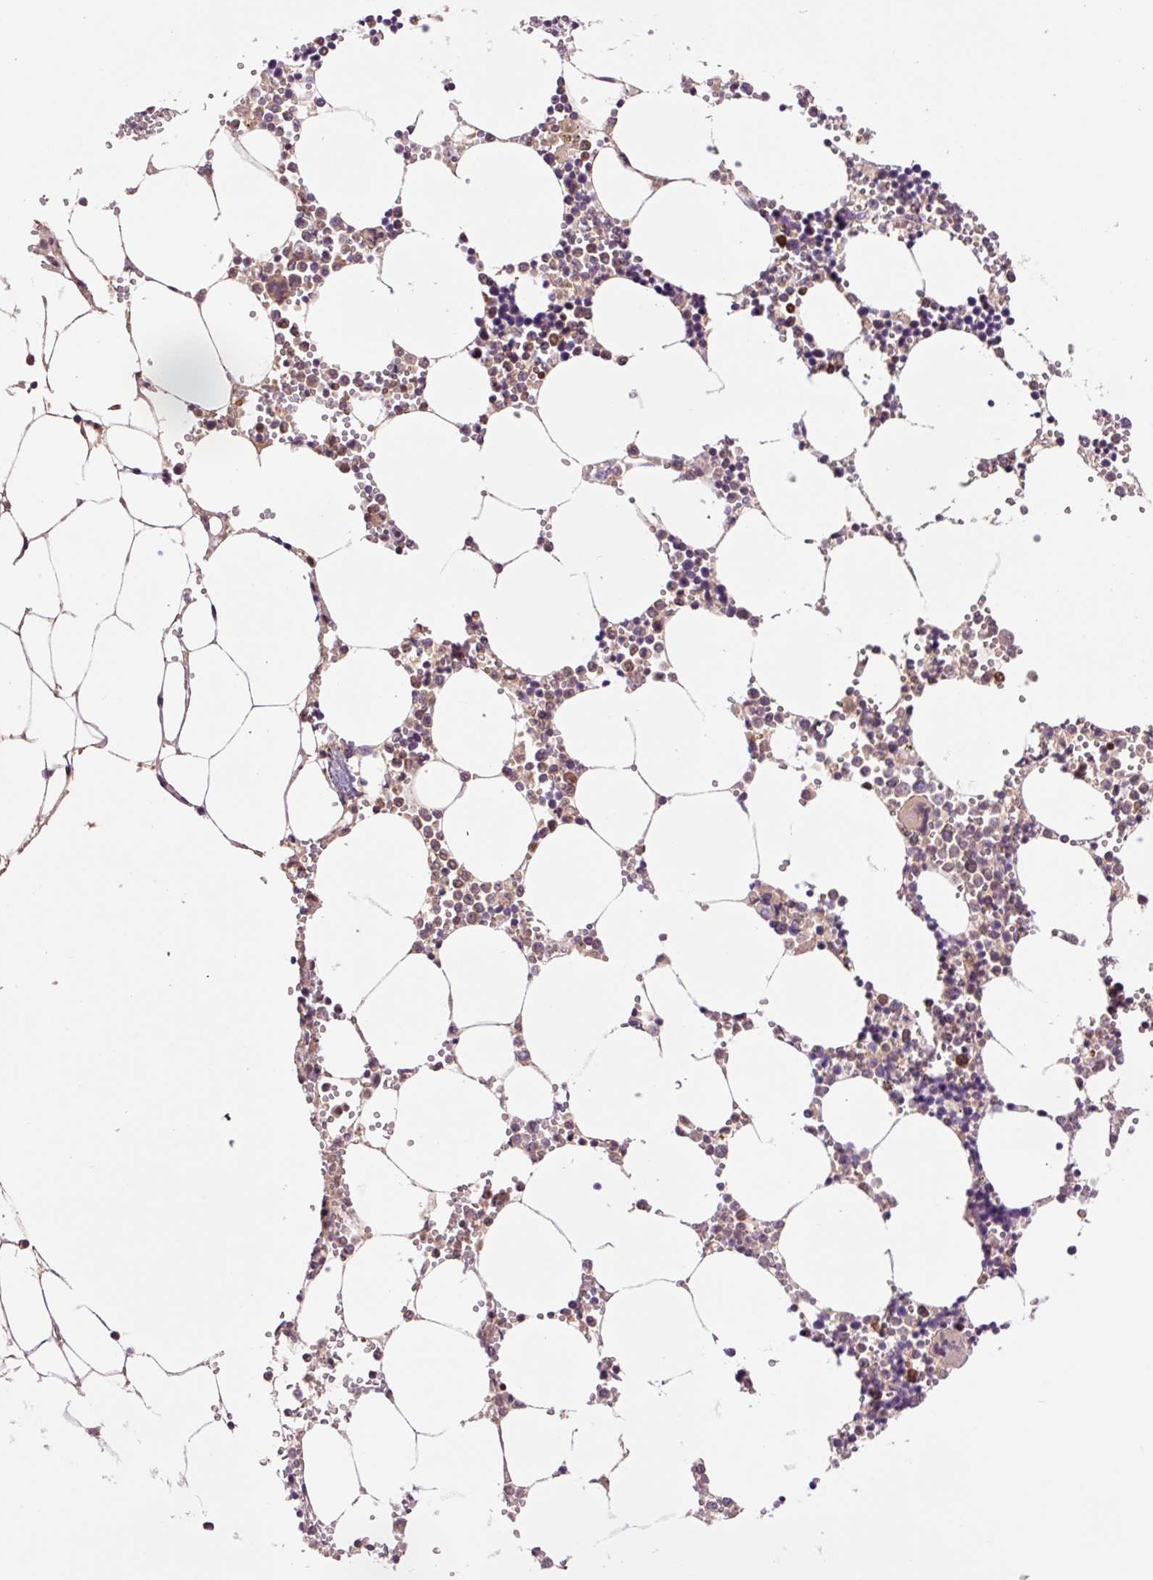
{"staining": {"intensity": "moderate", "quantity": "25%-75%", "location": "cytoplasmic/membranous,nuclear"}, "tissue": "bone marrow", "cell_type": "Hematopoietic cells", "image_type": "normal", "snomed": [{"axis": "morphology", "description": "Normal tissue, NOS"}, {"axis": "topography", "description": "Bone marrow"}], "caption": "Hematopoietic cells display moderate cytoplasmic/membranous,nuclear expression in about 25%-75% of cells in unremarkable bone marrow. The staining was performed using DAB, with brown indicating positive protein expression. Nuclei are stained blue with hematoxylin.", "gene": "DPPA4", "patient": {"sex": "male", "age": 54}}